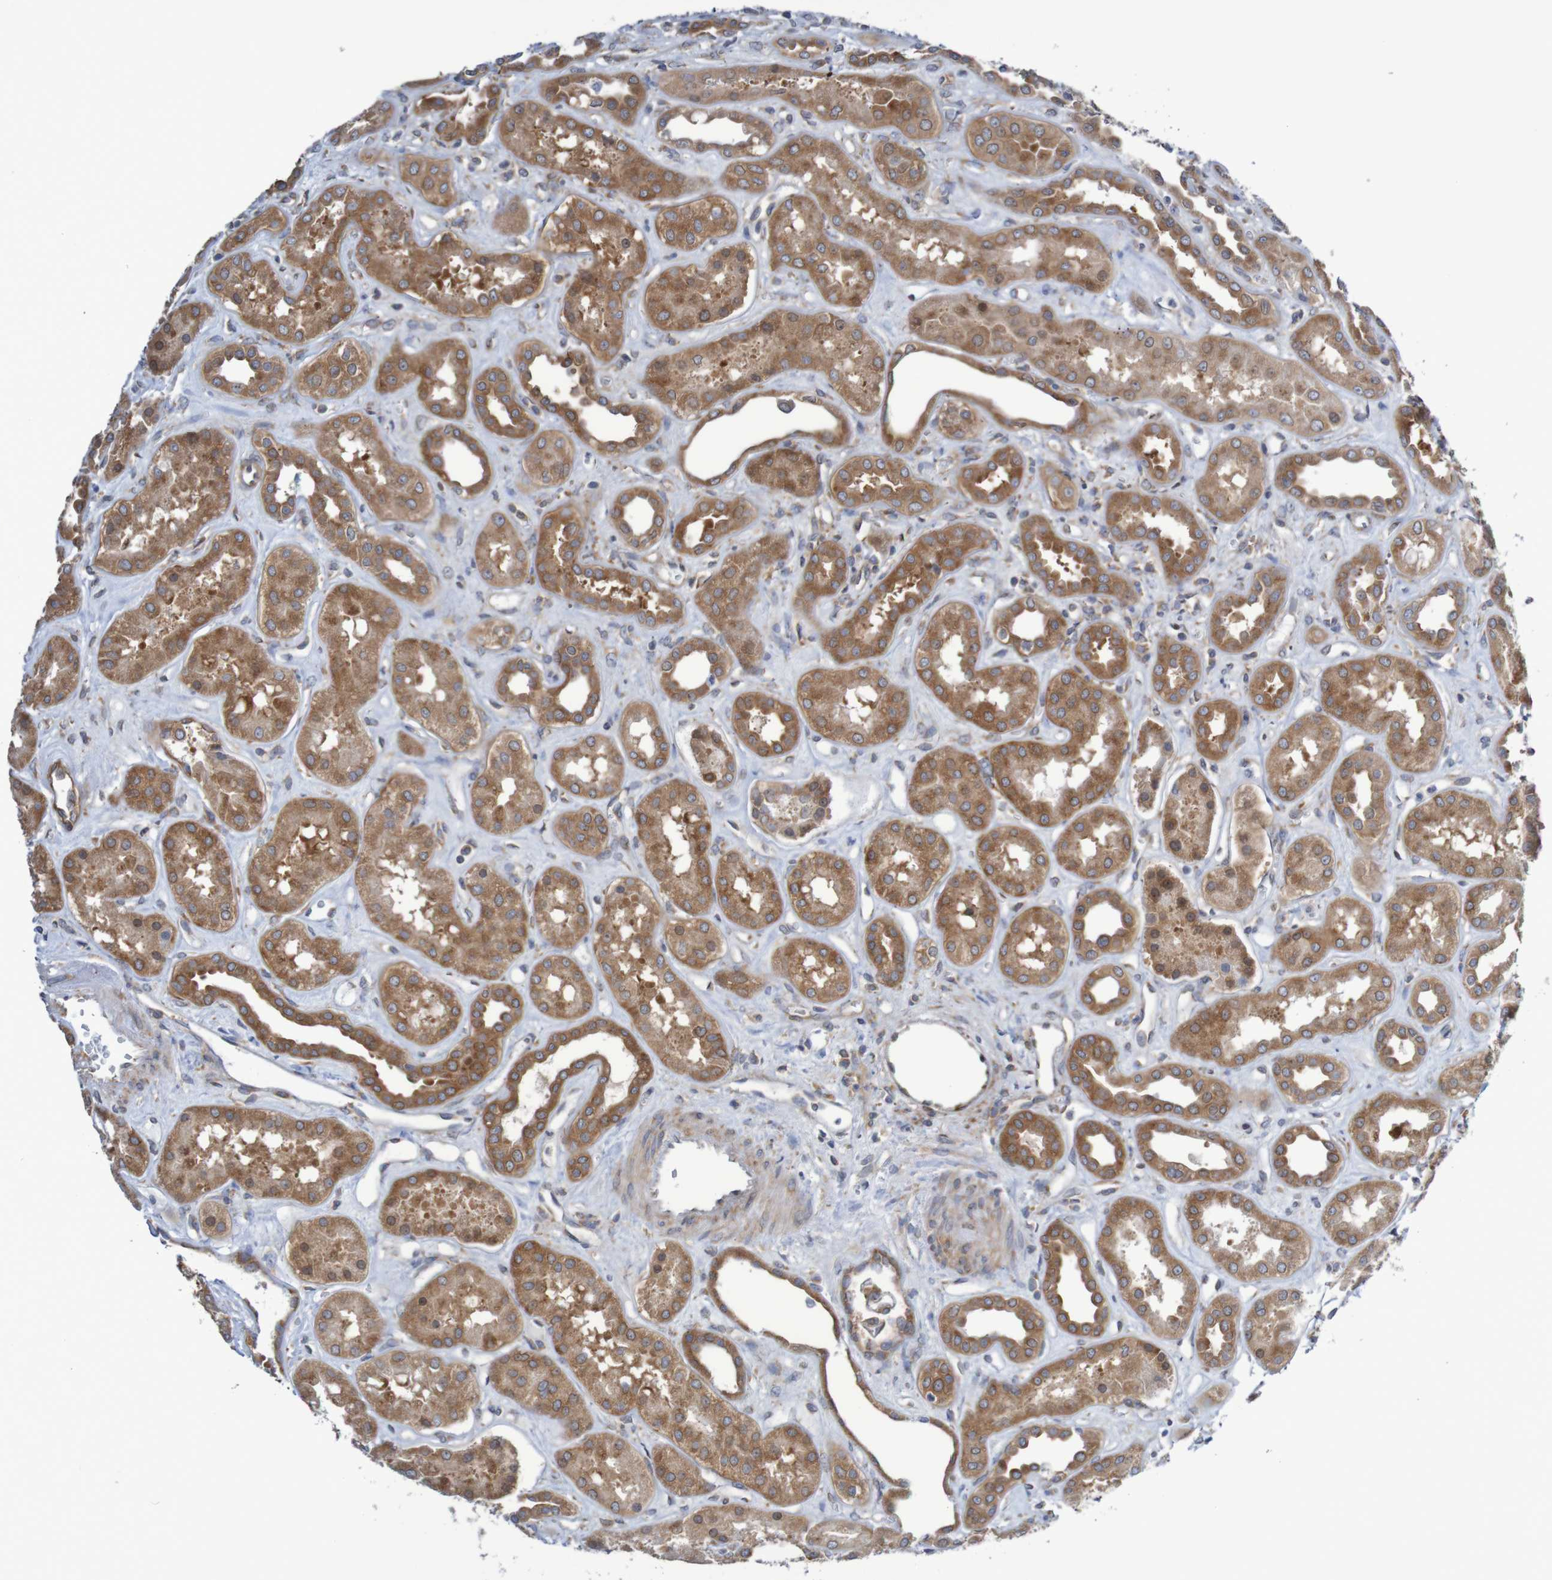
{"staining": {"intensity": "moderate", "quantity": ">75%", "location": "cytoplasmic/membranous"}, "tissue": "kidney", "cell_type": "Cells in glomeruli", "image_type": "normal", "snomed": [{"axis": "morphology", "description": "Normal tissue, NOS"}, {"axis": "topography", "description": "Kidney"}], "caption": "Brown immunohistochemical staining in benign human kidney exhibits moderate cytoplasmic/membranous staining in approximately >75% of cells in glomeruli.", "gene": "LRRC47", "patient": {"sex": "male", "age": 59}}